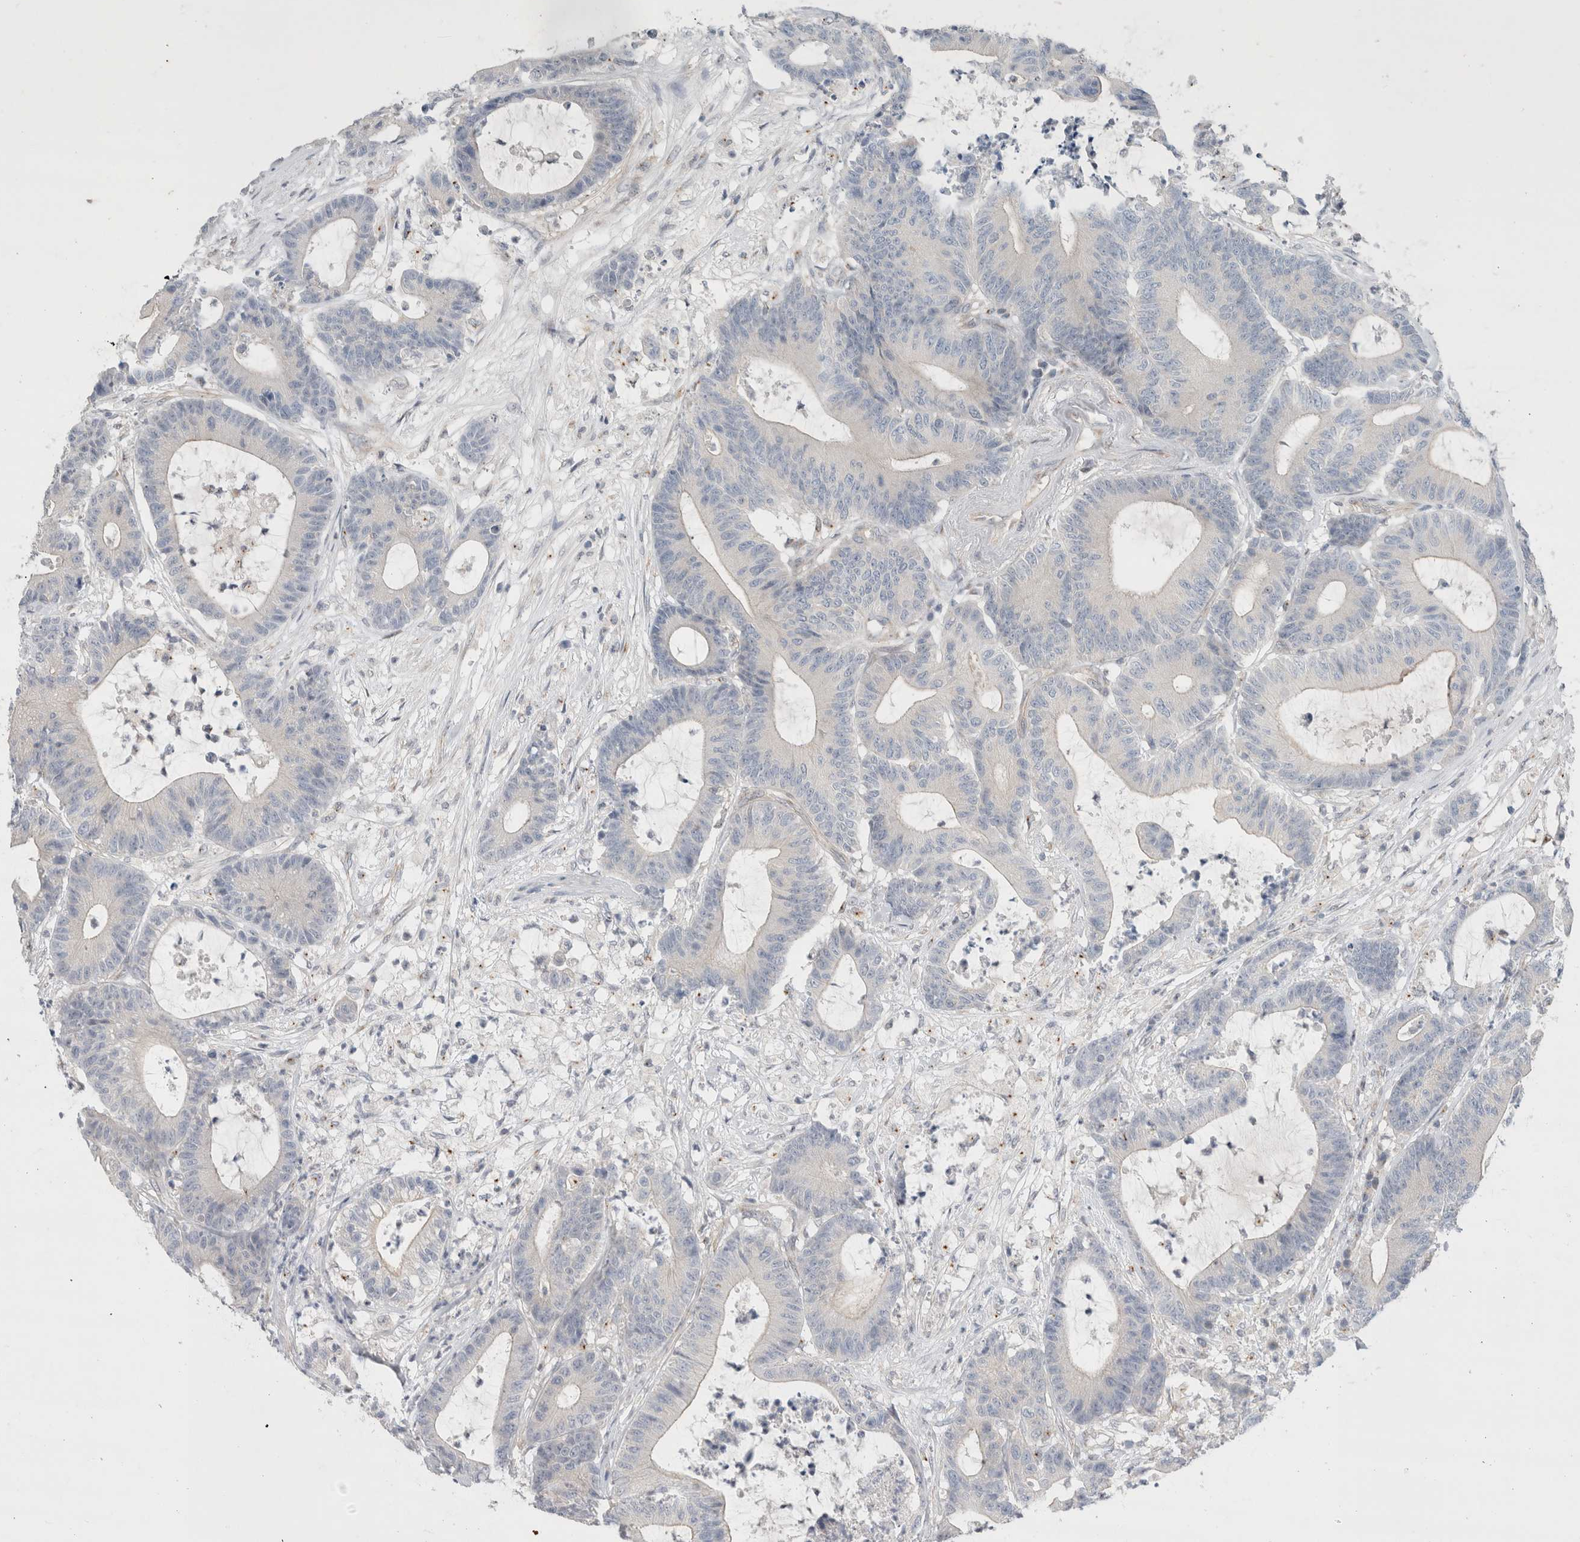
{"staining": {"intensity": "negative", "quantity": "none", "location": "none"}, "tissue": "colorectal cancer", "cell_type": "Tumor cells", "image_type": "cancer", "snomed": [{"axis": "morphology", "description": "Adenocarcinoma, NOS"}, {"axis": "topography", "description": "Colon"}], "caption": "This is an immunohistochemistry (IHC) histopathology image of human colorectal cancer. There is no staining in tumor cells.", "gene": "BICD2", "patient": {"sex": "female", "age": 84}}